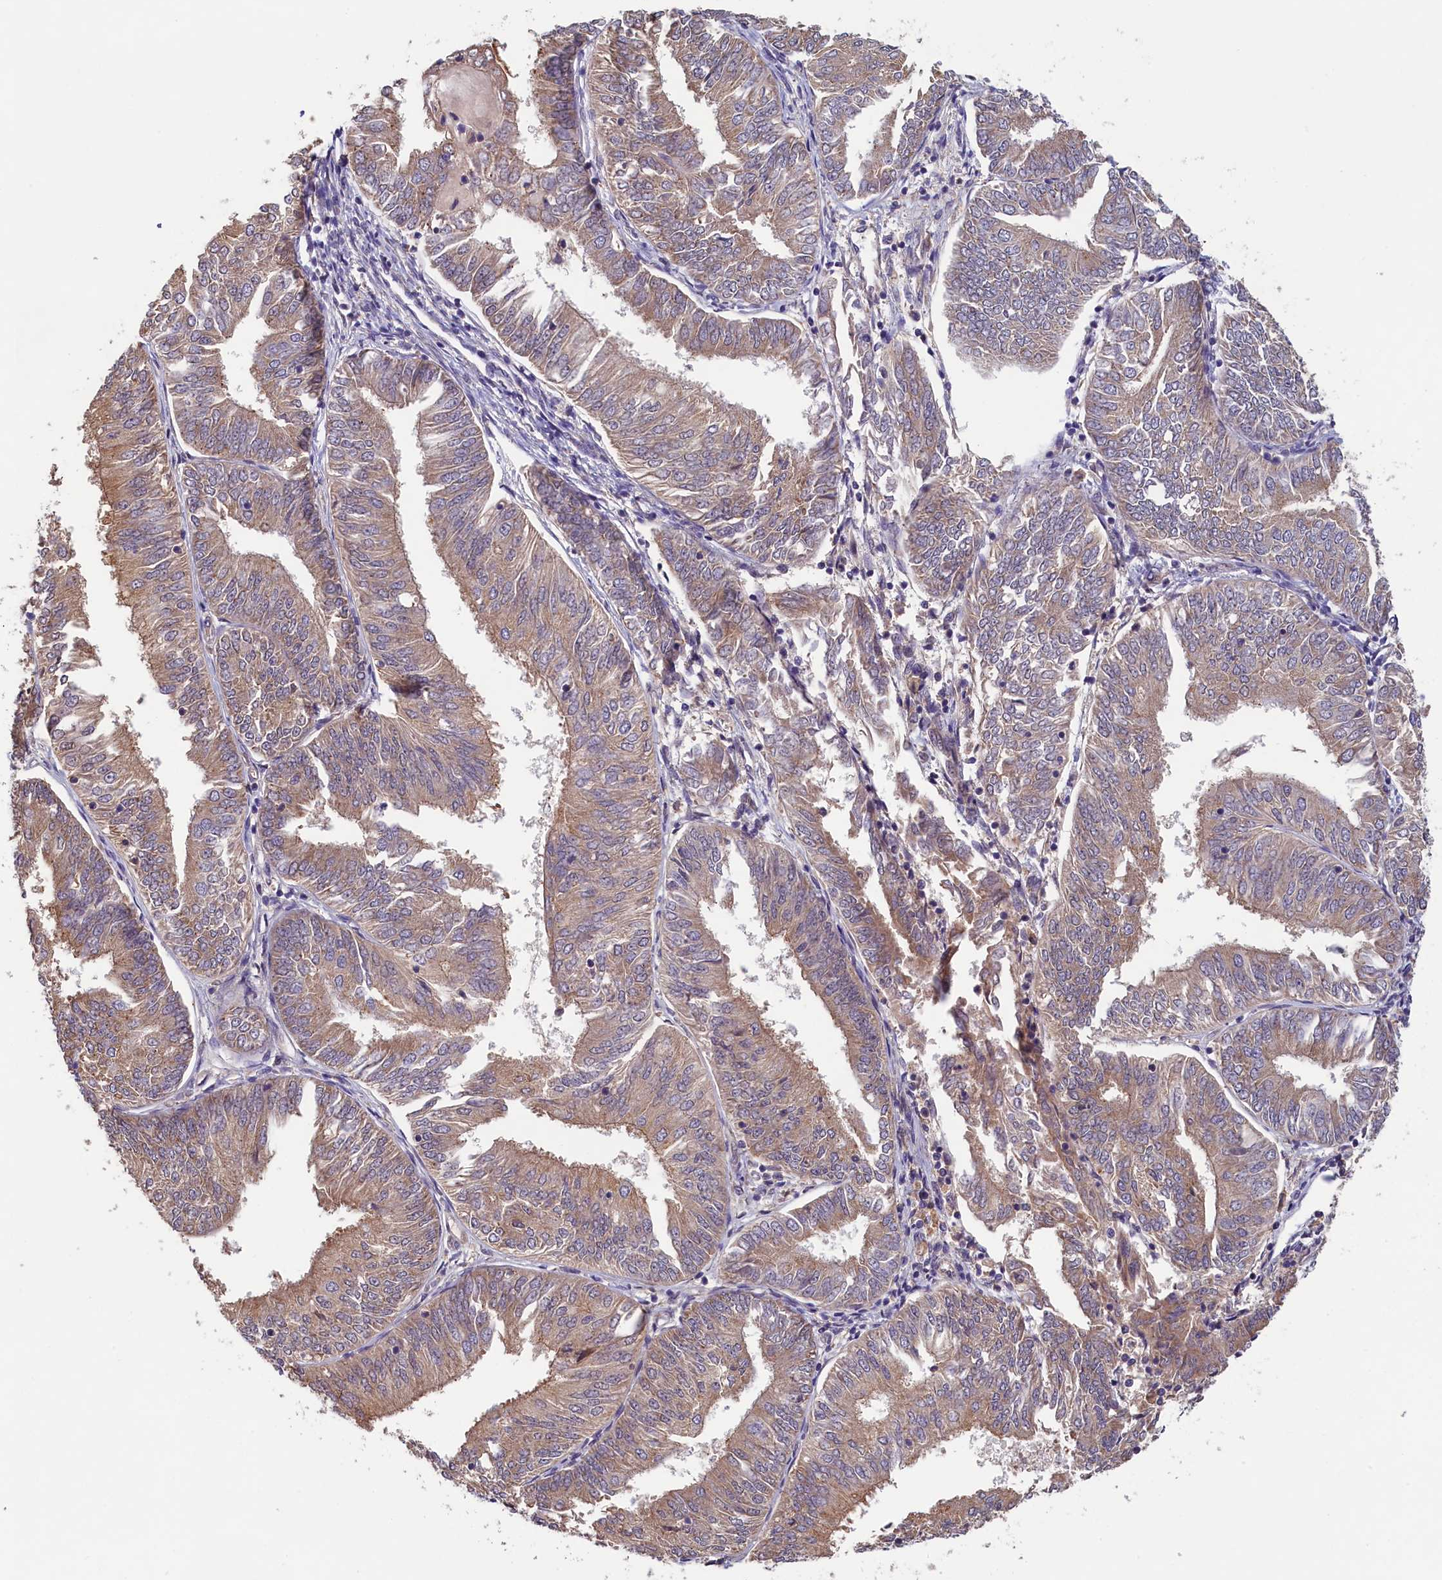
{"staining": {"intensity": "moderate", "quantity": ">75%", "location": "cytoplasmic/membranous"}, "tissue": "endometrial cancer", "cell_type": "Tumor cells", "image_type": "cancer", "snomed": [{"axis": "morphology", "description": "Adenocarcinoma, NOS"}, {"axis": "topography", "description": "Endometrium"}], "caption": "An image of human endometrial cancer stained for a protein demonstrates moderate cytoplasmic/membranous brown staining in tumor cells.", "gene": "CCDC9B", "patient": {"sex": "female", "age": 58}}